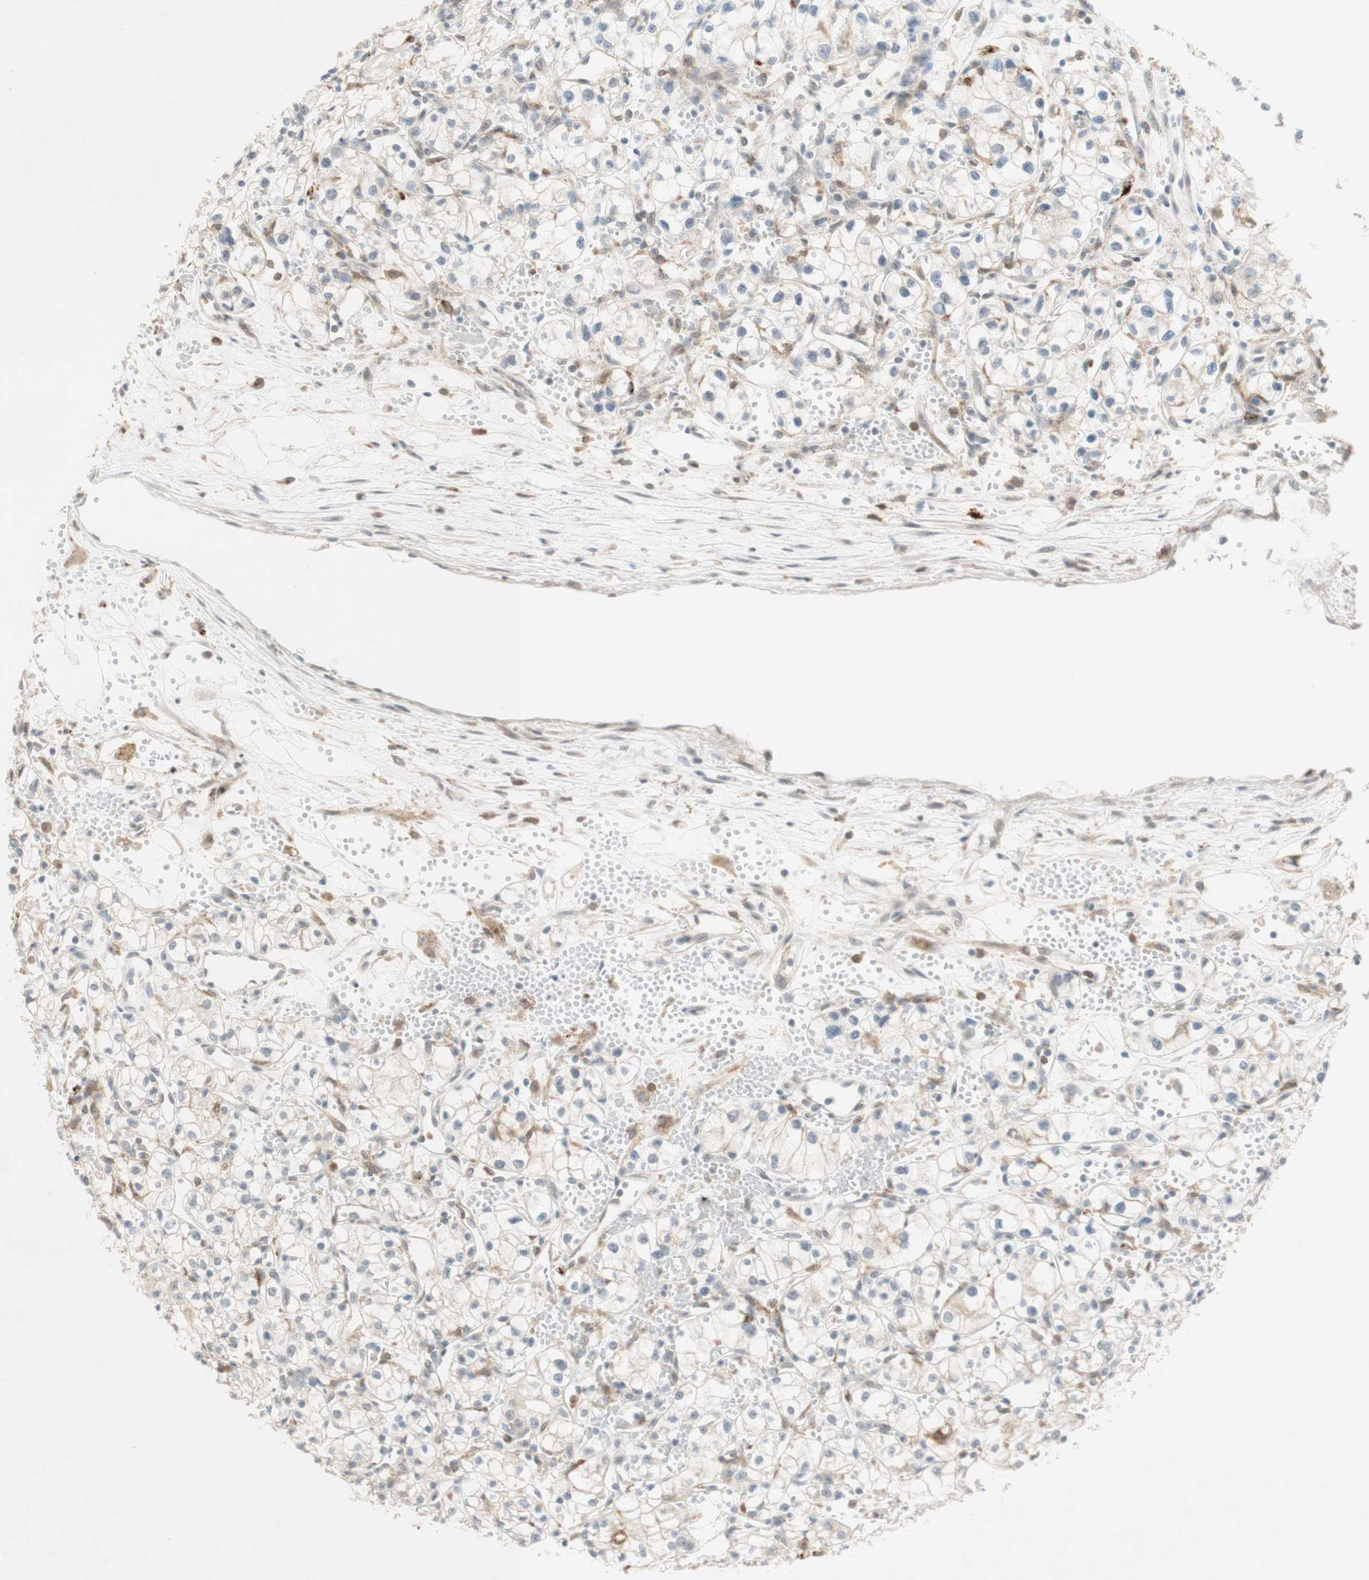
{"staining": {"intensity": "negative", "quantity": "none", "location": "none"}, "tissue": "renal cancer", "cell_type": "Tumor cells", "image_type": "cancer", "snomed": [{"axis": "morphology", "description": "Normal tissue, NOS"}, {"axis": "morphology", "description": "Adenocarcinoma, NOS"}, {"axis": "topography", "description": "Kidney"}], "caption": "Immunohistochemistry photomicrograph of neoplastic tissue: renal adenocarcinoma stained with DAB (3,3'-diaminobenzidine) demonstrates no significant protein positivity in tumor cells.", "gene": "GAPT", "patient": {"sex": "male", "age": 59}}